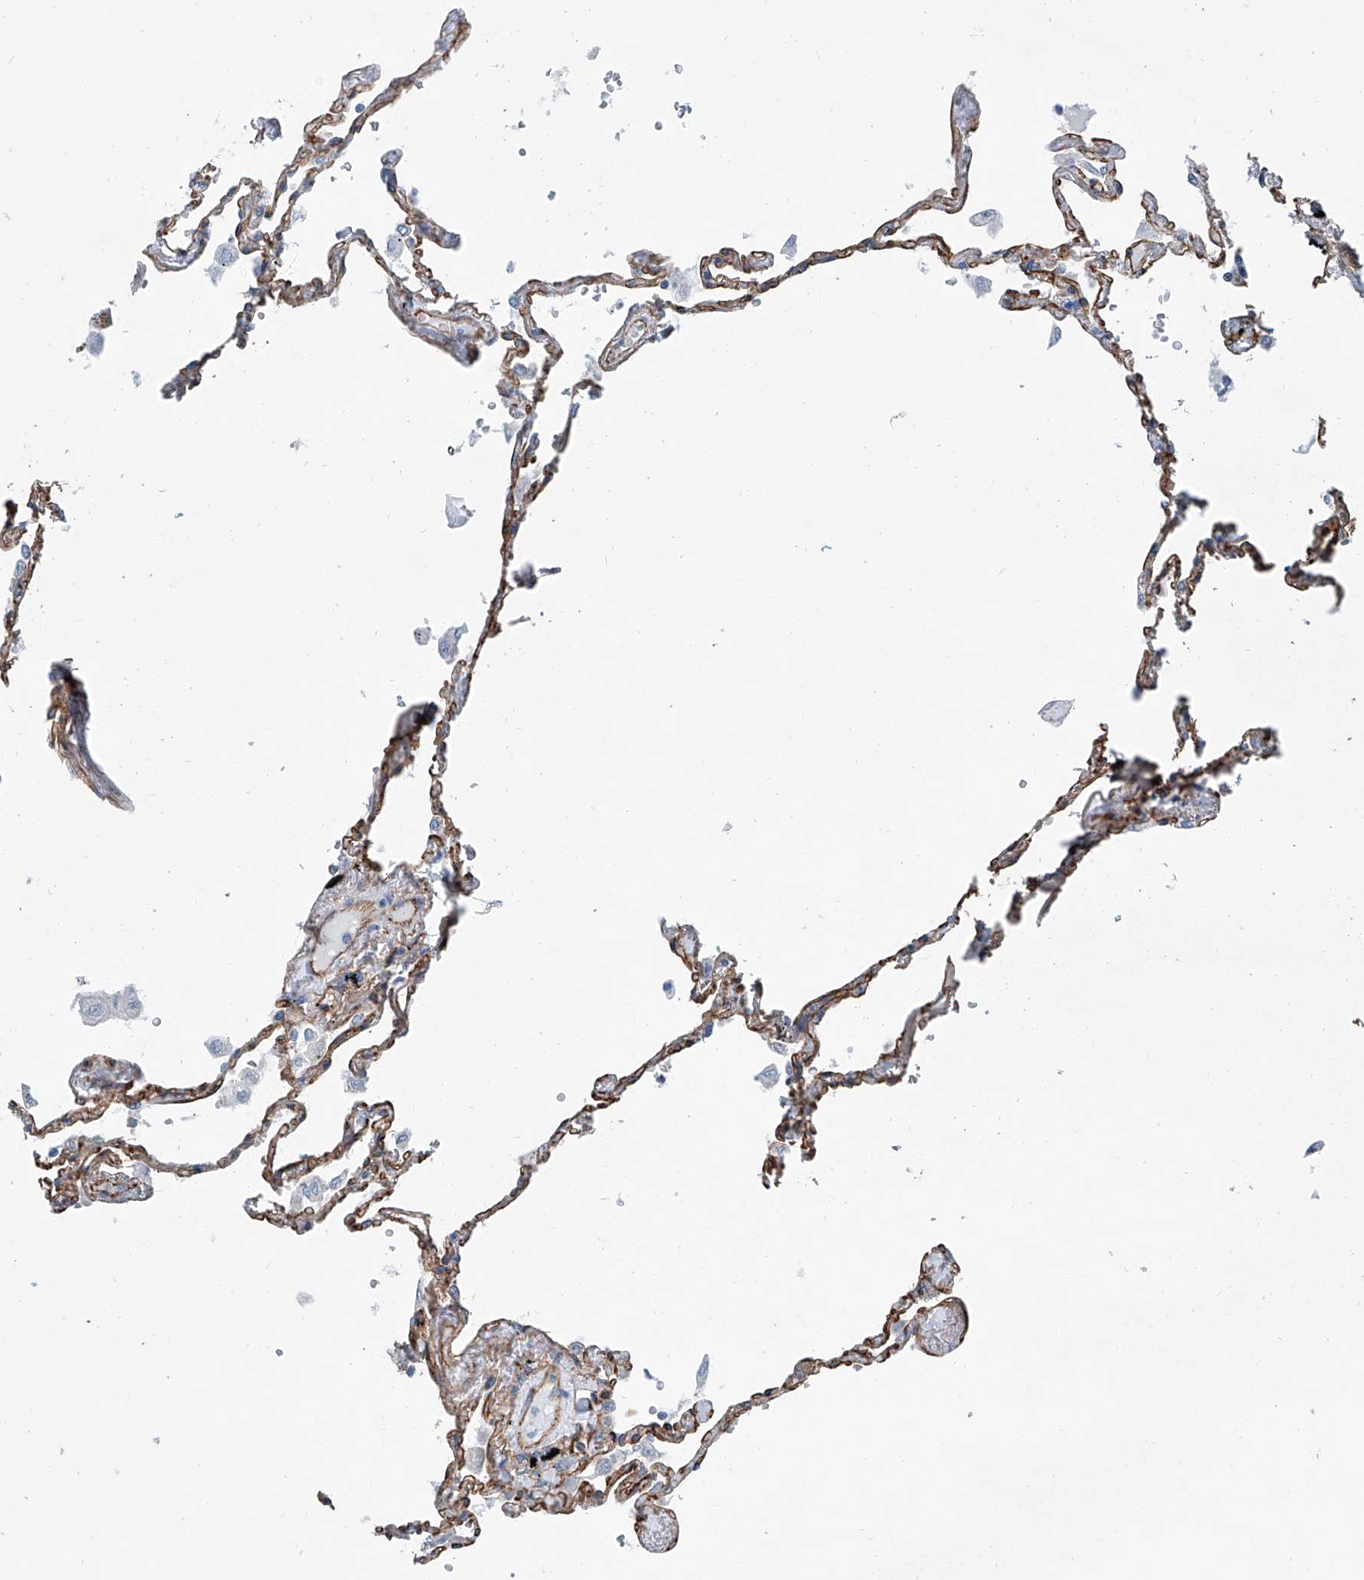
{"staining": {"intensity": "moderate", "quantity": ">75%", "location": "cytoplasmic/membranous"}, "tissue": "lung", "cell_type": "Alveolar cells", "image_type": "normal", "snomed": [{"axis": "morphology", "description": "Normal tissue, NOS"}, {"axis": "topography", "description": "Lung"}], "caption": "Protein expression analysis of normal lung displays moderate cytoplasmic/membranous staining in approximately >75% of alveolar cells. (brown staining indicates protein expression, while blue staining denotes nuclei).", "gene": "THEMIS2", "patient": {"sex": "female", "age": 67}}